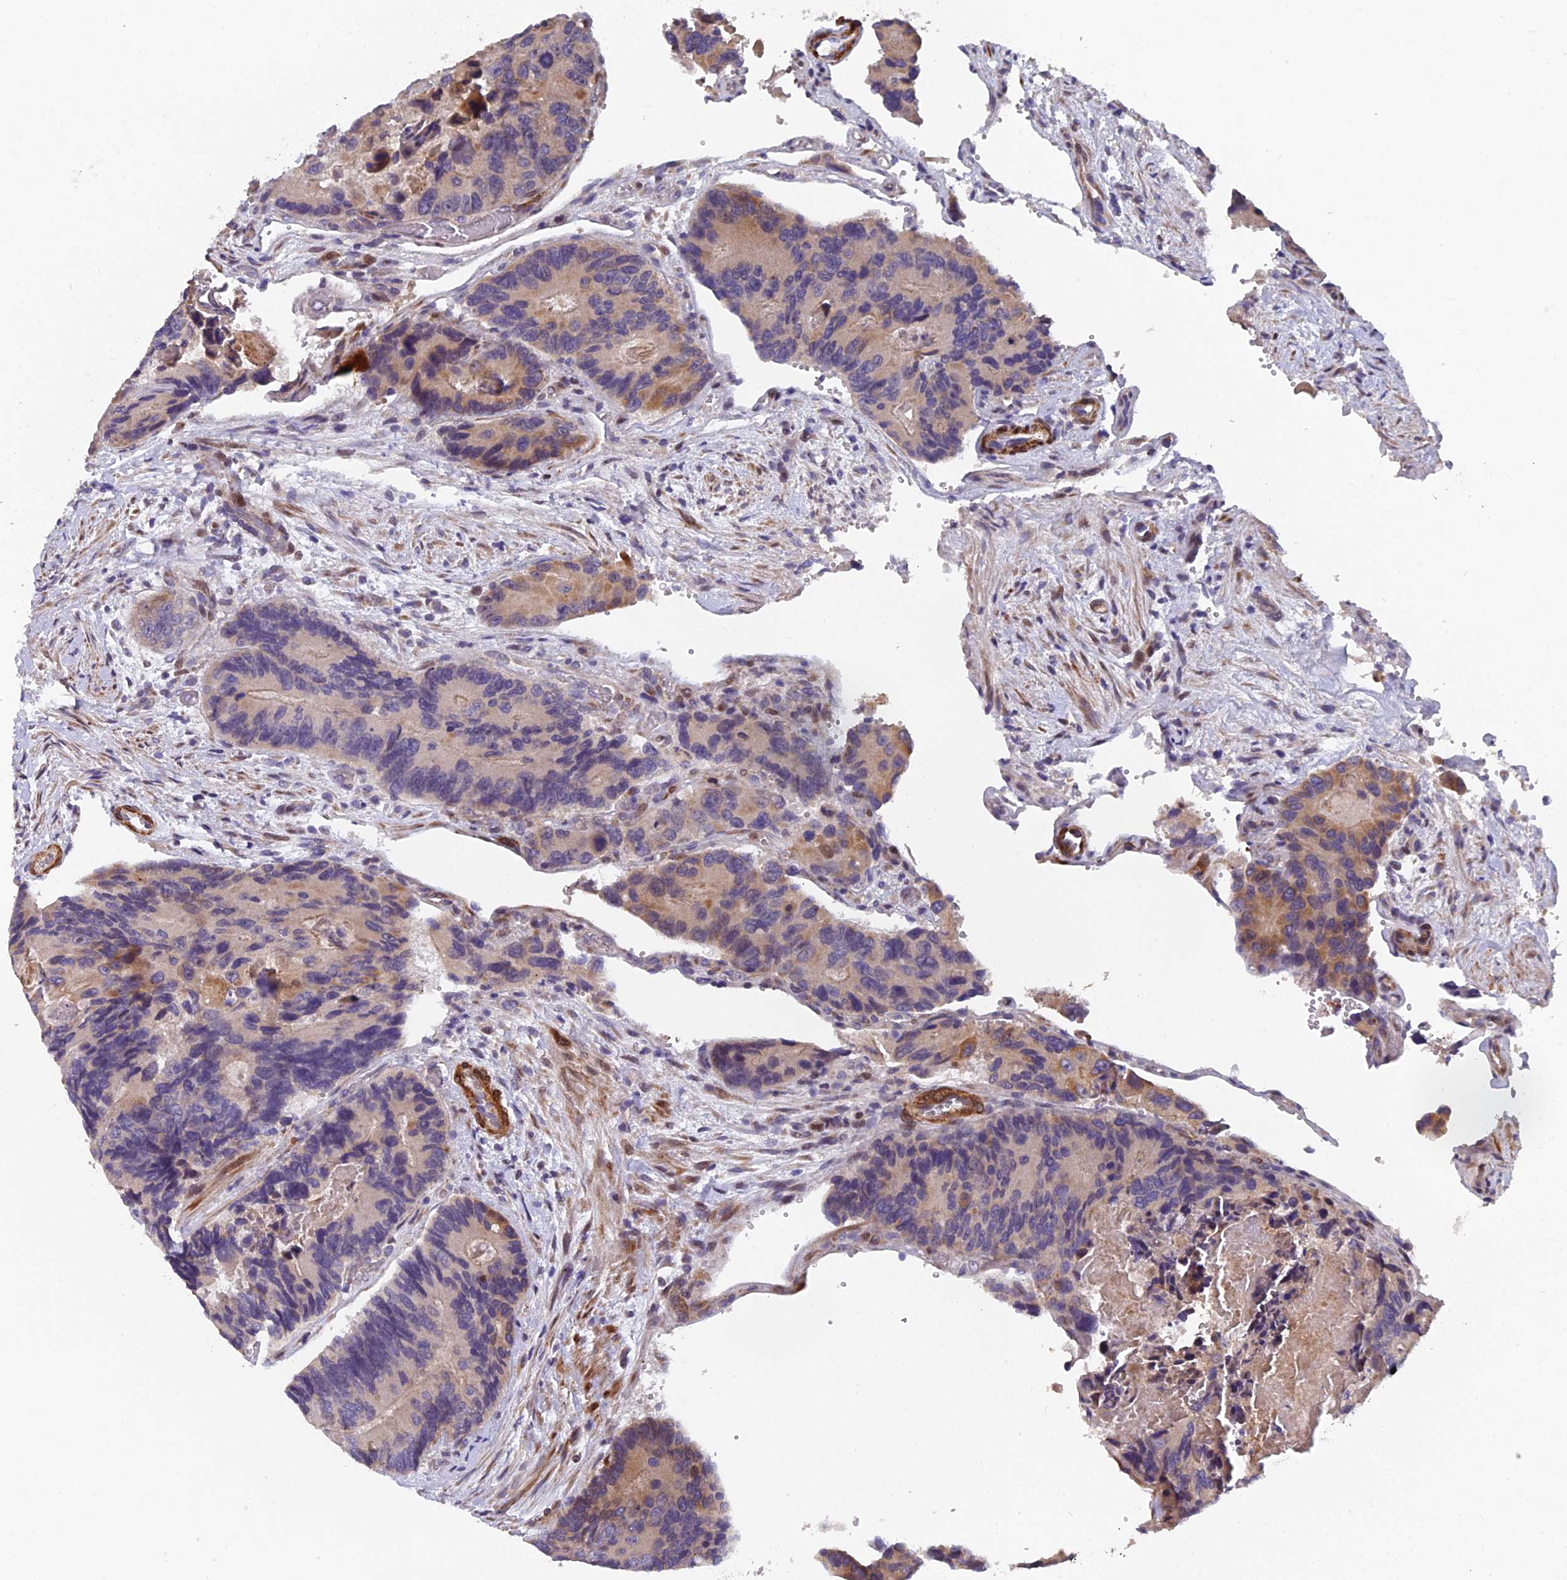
{"staining": {"intensity": "moderate", "quantity": "<25%", "location": "cytoplasmic/membranous"}, "tissue": "colorectal cancer", "cell_type": "Tumor cells", "image_type": "cancer", "snomed": [{"axis": "morphology", "description": "Adenocarcinoma, NOS"}, {"axis": "topography", "description": "Colon"}], "caption": "Immunohistochemistry (IHC) image of neoplastic tissue: human colorectal adenocarcinoma stained using immunohistochemistry exhibits low levels of moderate protein expression localized specifically in the cytoplasmic/membranous of tumor cells, appearing as a cytoplasmic/membranous brown color.", "gene": "RAB28", "patient": {"sex": "male", "age": 84}}